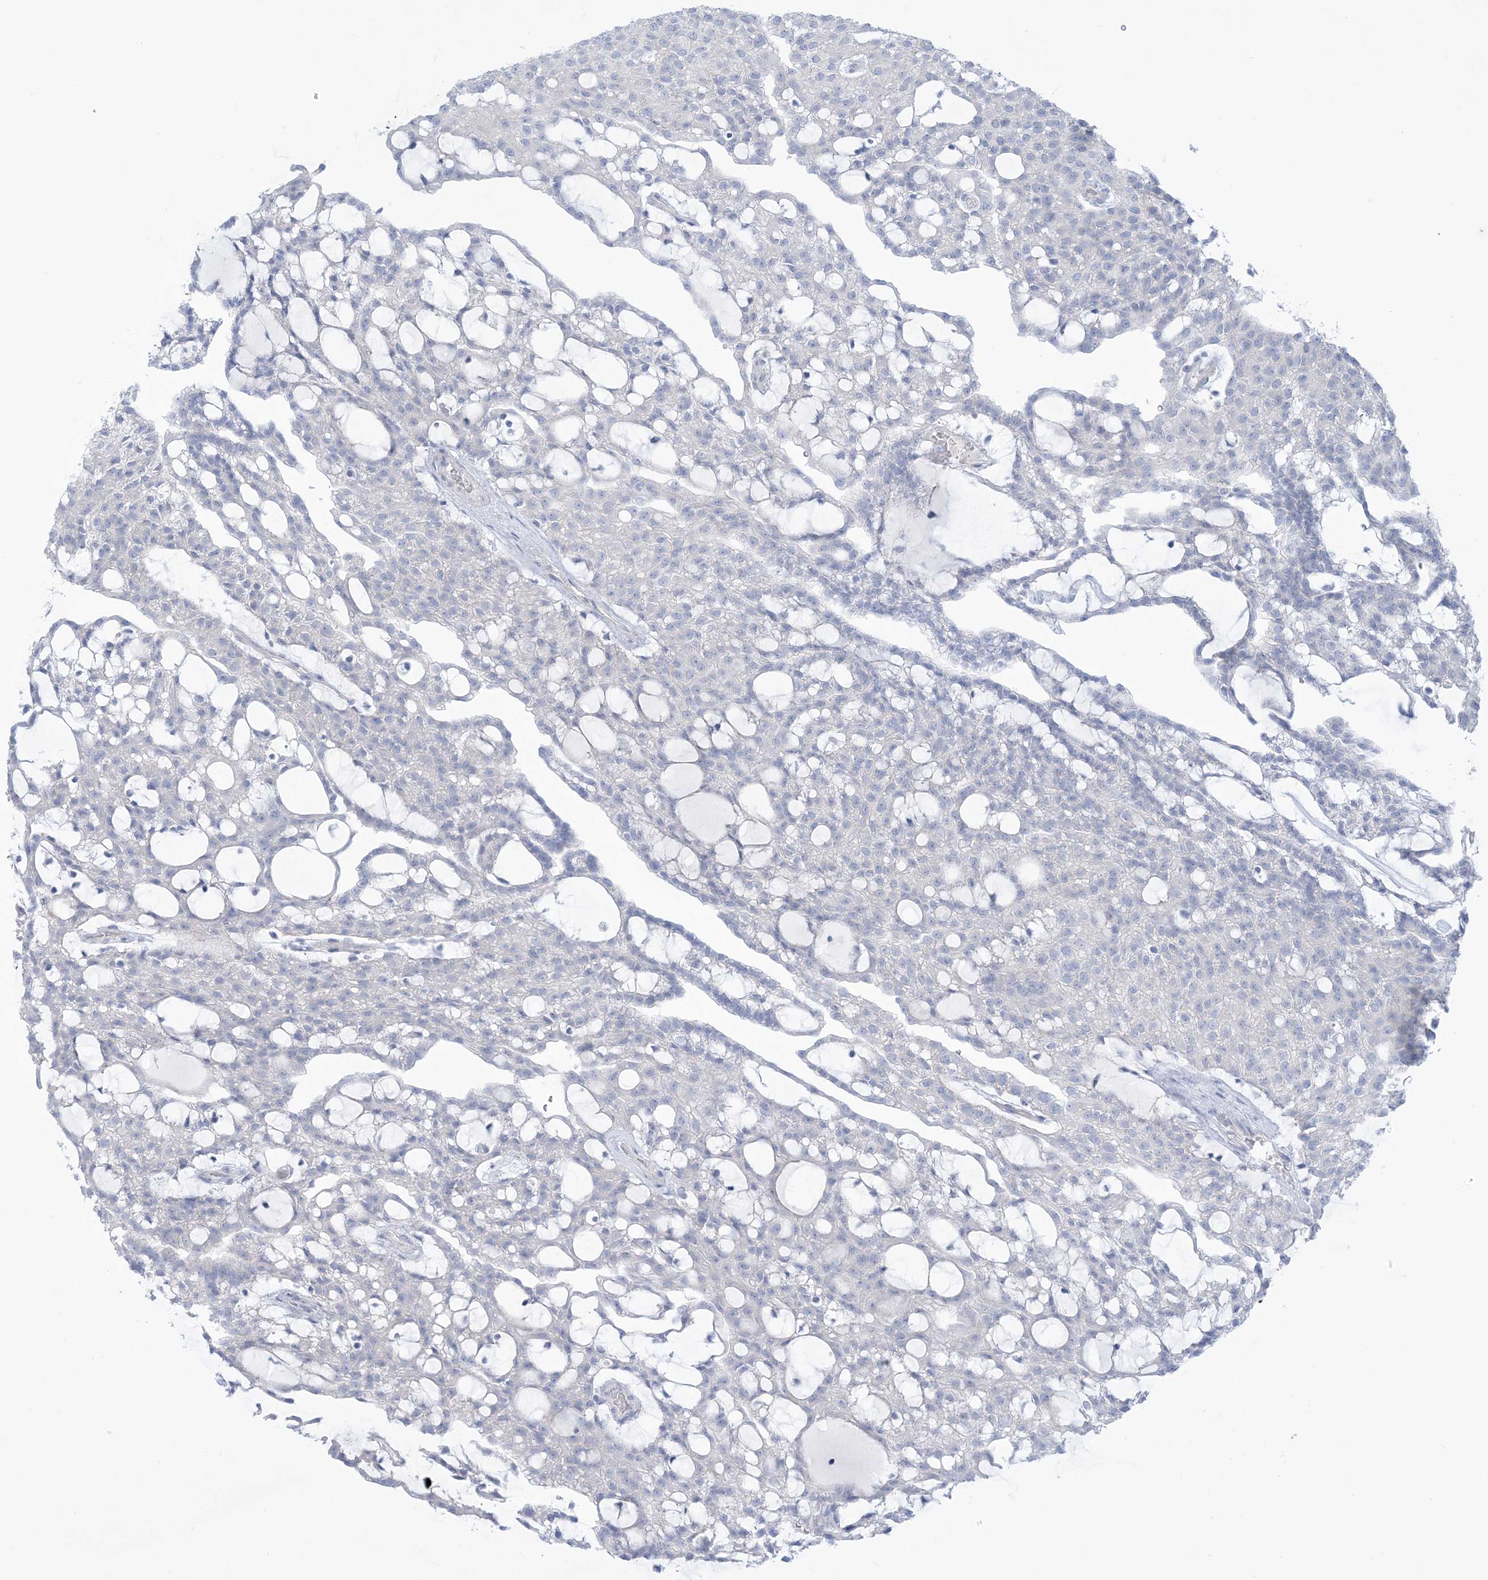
{"staining": {"intensity": "negative", "quantity": "none", "location": "none"}, "tissue": "renal cancer", "cell_type": "Tumor cells", "image_type": "cancer", "snomed": [{"axis": "morphology", "description": "Adenocarcinoma, NOS"}, {"axis": "topography", "description": "Kidney"}], "caption": "Photomicrograph shows no significant protein positivity in tumor cells of renal cancer.", "gene": "MTHFD2L", "patient": {"sex": "male", "age": 63}}